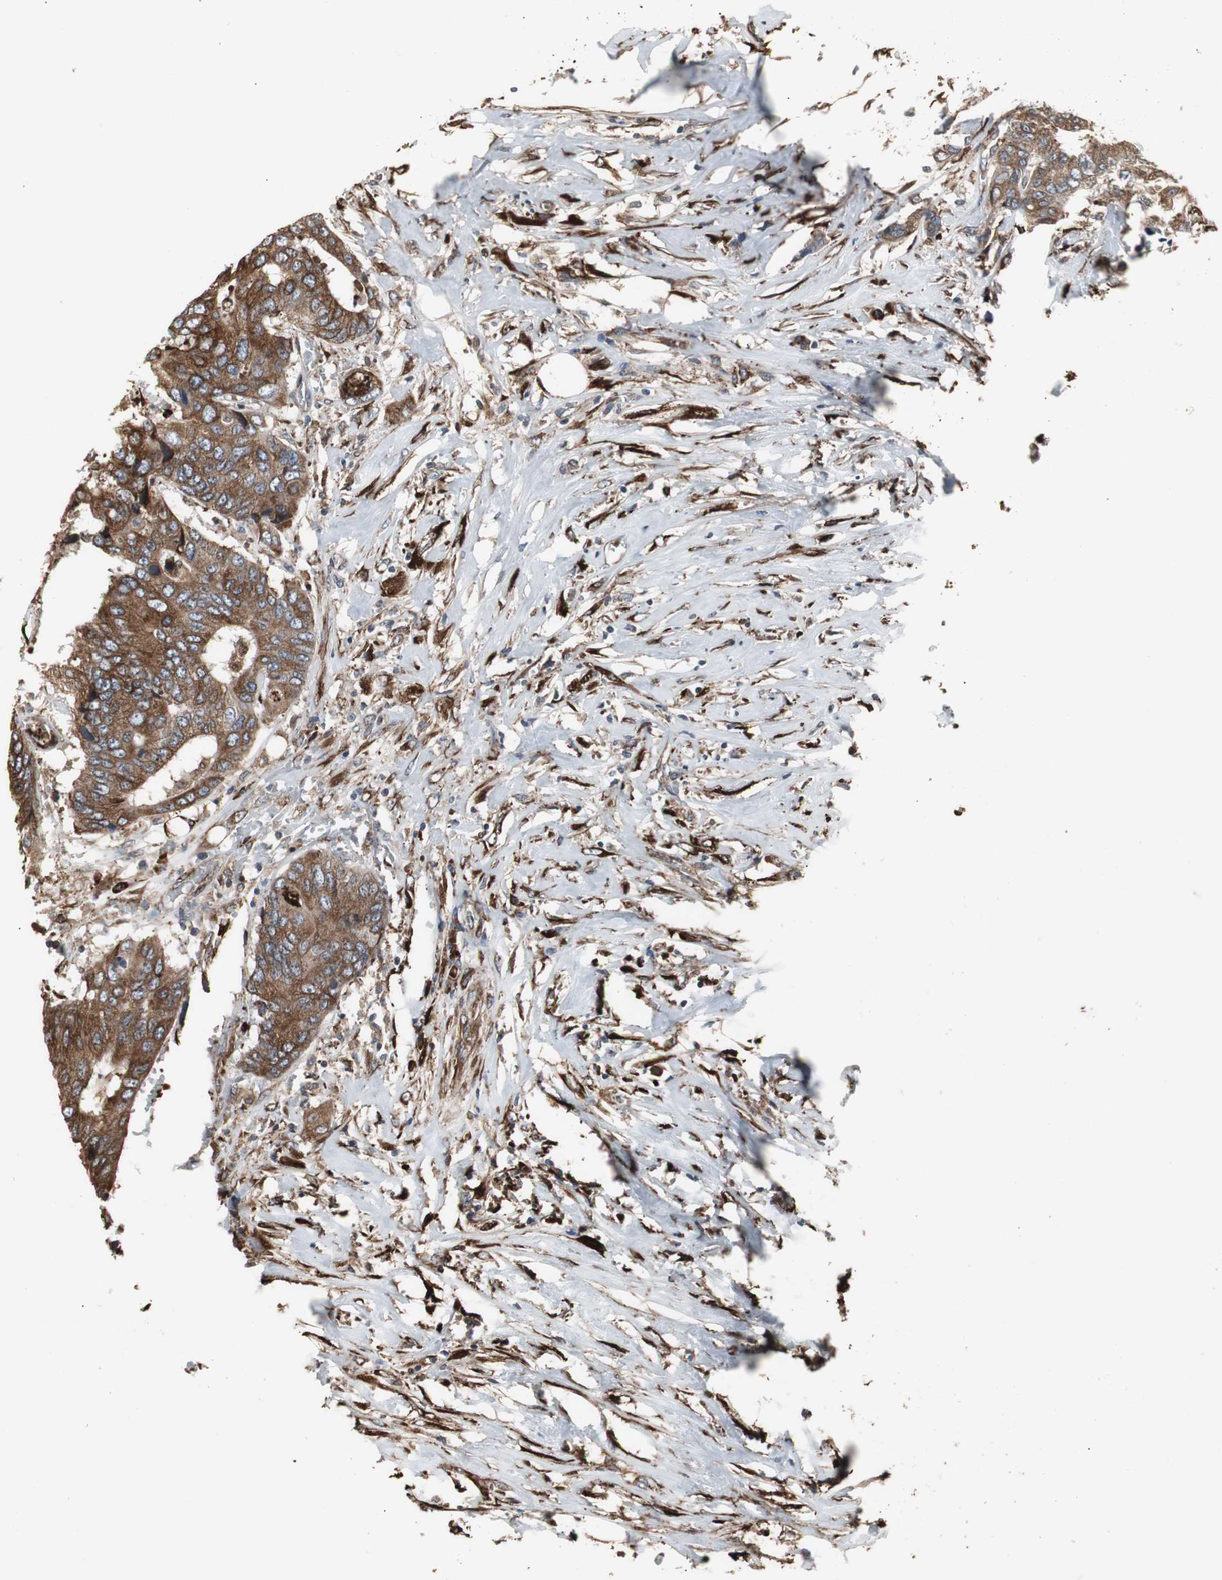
{"staining": {"intensity": "moderate", "quantity": ">75%", "location": "cytoplasmic/membranous"}, "tissue": "colorectal cancer", "cell_type": "Tumor cells", "image_type": "cancer", "snomed": [{"axis": "morphology", "description": "Adenocarcinoma, NOS"}, {"axis": "topography", "description": "Rectum"}], "caption": "High-power microscopy captured an IHC histopathology image of colorectal cancer, revealing moderate cytoplasmic/membranous expression in approximately >75% of tumor cells.", "gene": "CALU", "patient": {"sex": "male", "age": 55}}